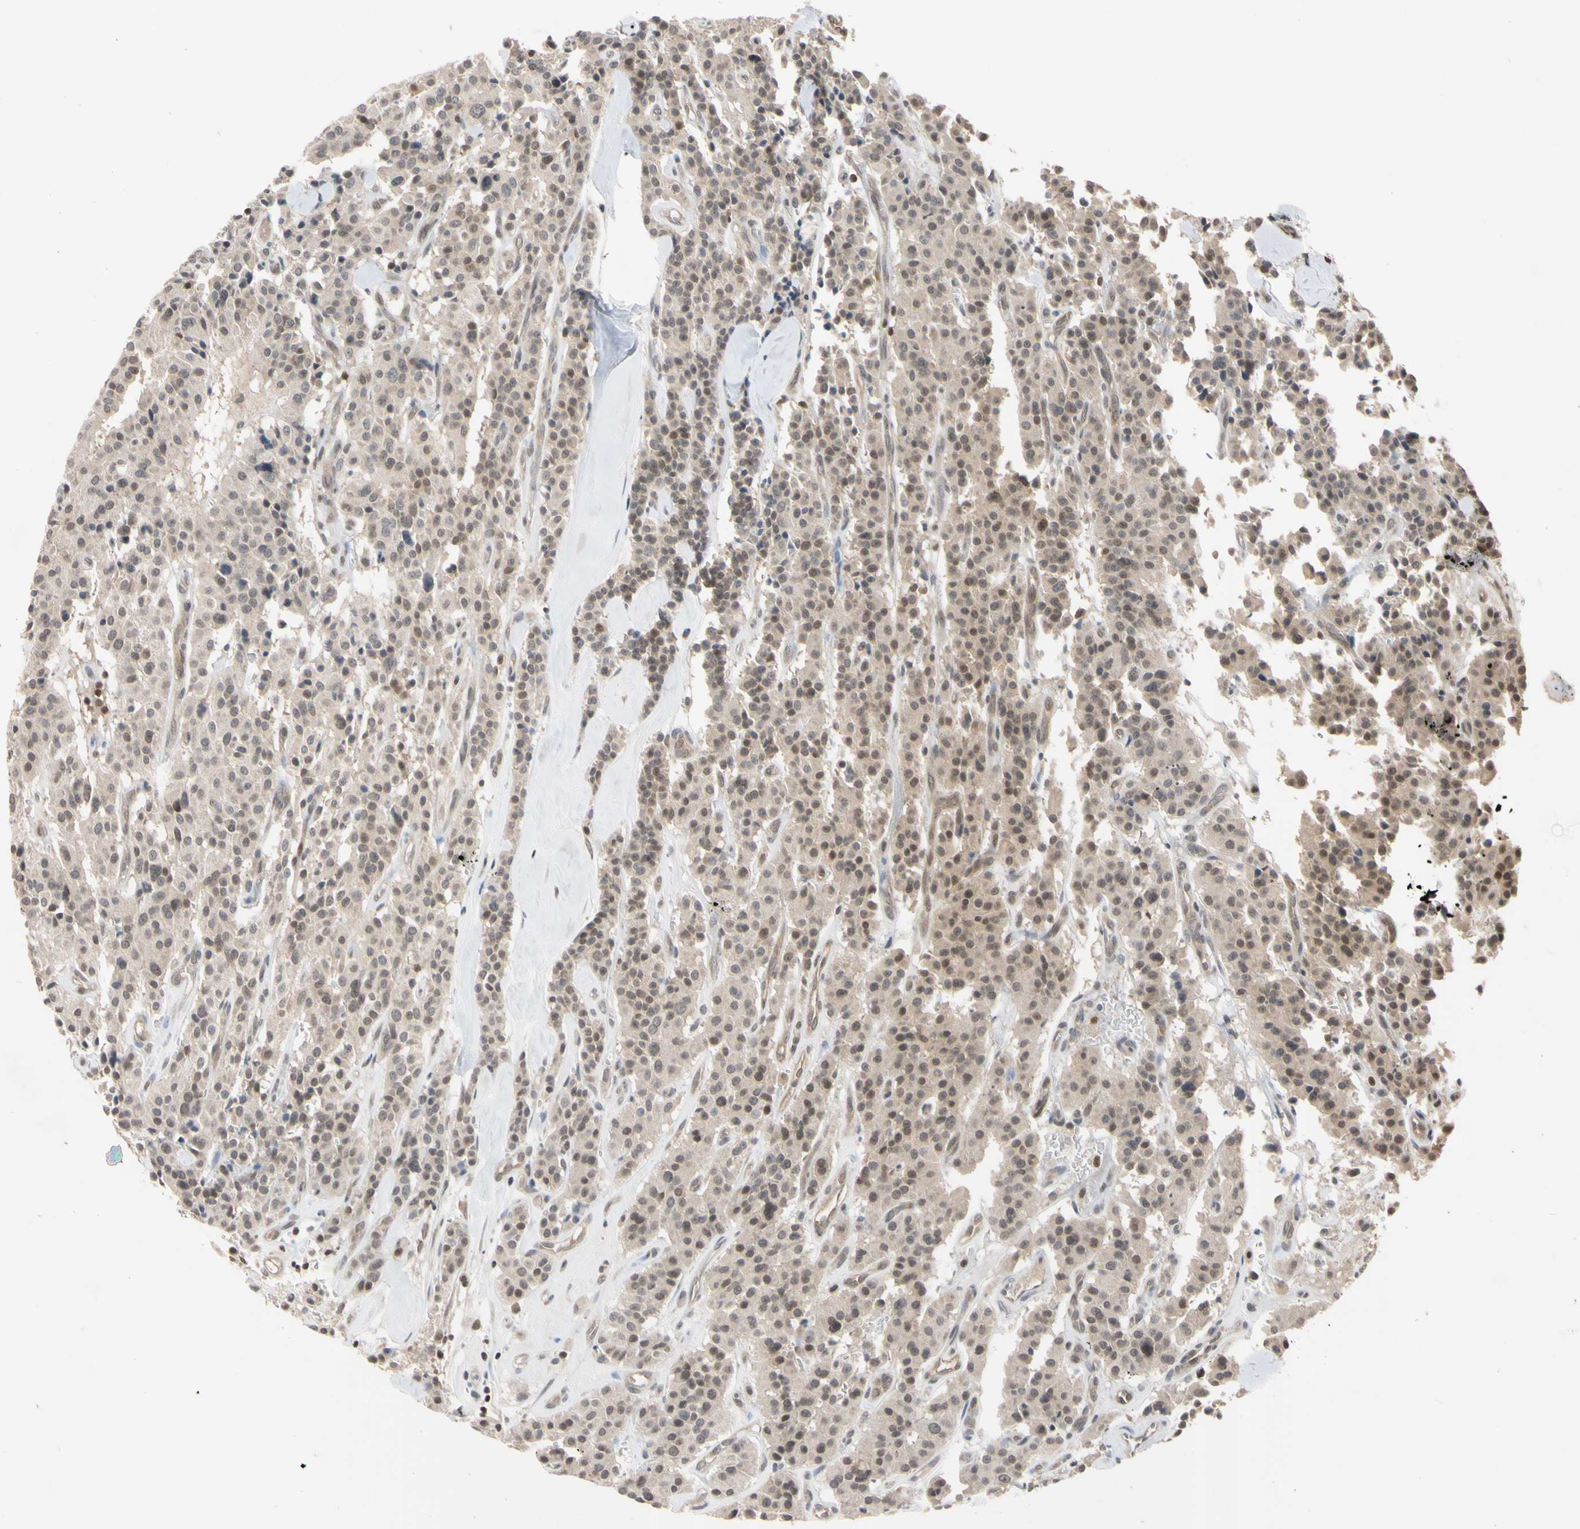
{"staining": {"intensity": "weak", "quantity": "25%-75%", "location": "cytoplasmic/membranous,nuclear"}, "tissue": "carcinoid", "cell_type": "Tumor cells", "image_type": "cancer", "snomed": [{"axis": "morphology", "description": "Carcinoid, malignant, NOS"}, {"axis": "topography", "description": "Lung"}], "caption": "IHC staining of malignant carcinoid, which shows low levels of weak cytoplasmic/membranous and nuclear expression in about 25%-75% of tumor cells indicating weak cytoplasmic/membranous and nuclear protein positivity. The staining was performed using DAB (brown) for protein detection and nuclei were counterstained in hematoxylin (blue).", "gene": "UBE2I", "patient": {"sex": "male", "age": 30}}